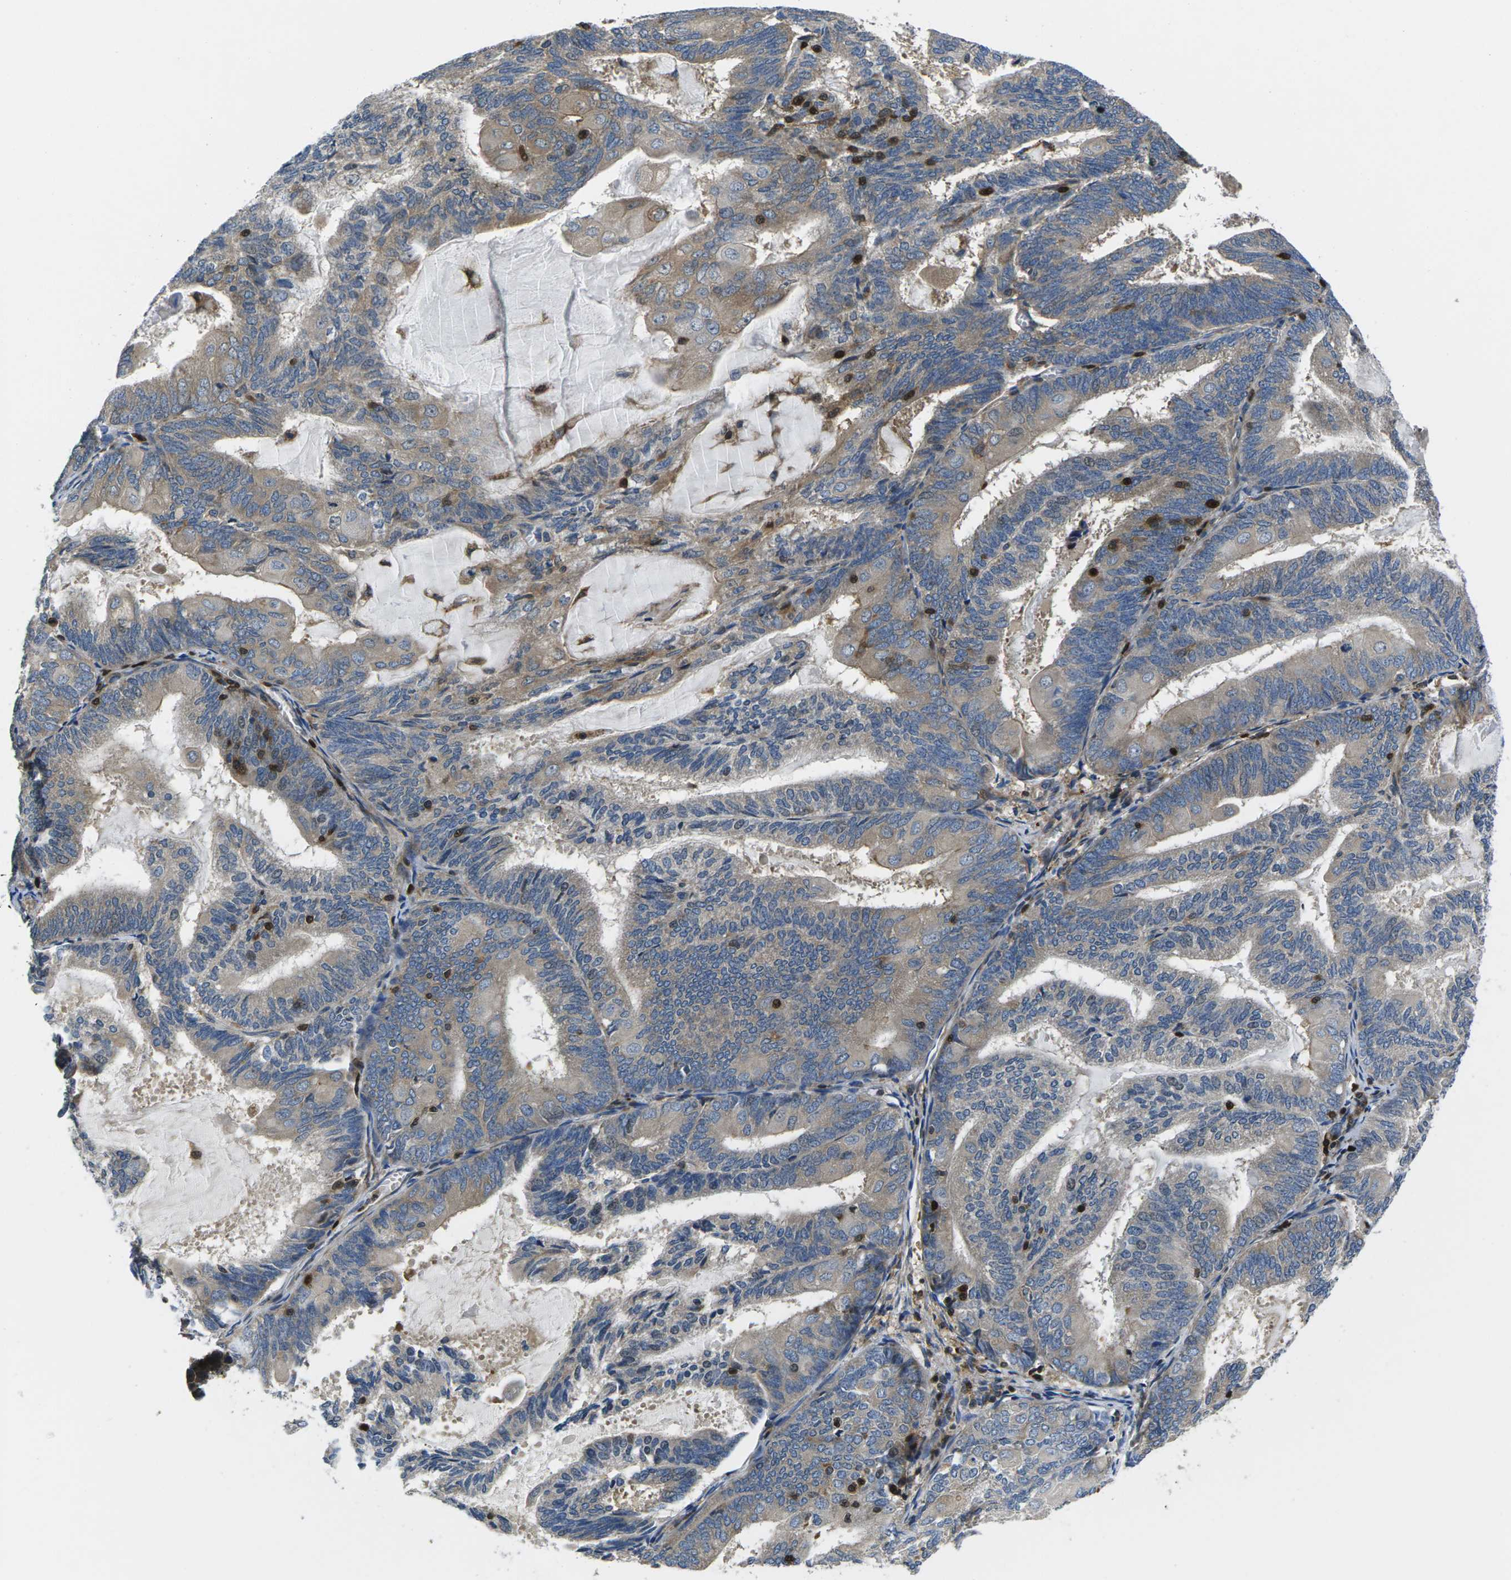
{"staining": {"intensity": "weak", "quantity": "25%-75%", "location": "cytoplasmic/membranous"}, "tissue": "endometrial cancer", "cell_type": "Tumor cells", "image_type": "cancer", "snomed": [{"axis": "morphology", "description": "Adenocarcinoma, NOS"}, {"axis": "topography", "description": "Endometrium"}], "caption": "Weak cytoplasmic/membranous protein positivity is appreciated in approximately 25%-75% of tumor cells in endometrial adenocarcinoma. The staining was performed using DAB, with brown indicating positive protein expression. Nuclei are stained blue with hematoxylin.", "gene": "PLCE1", "patient": {"sex": "female", "age": 81}}